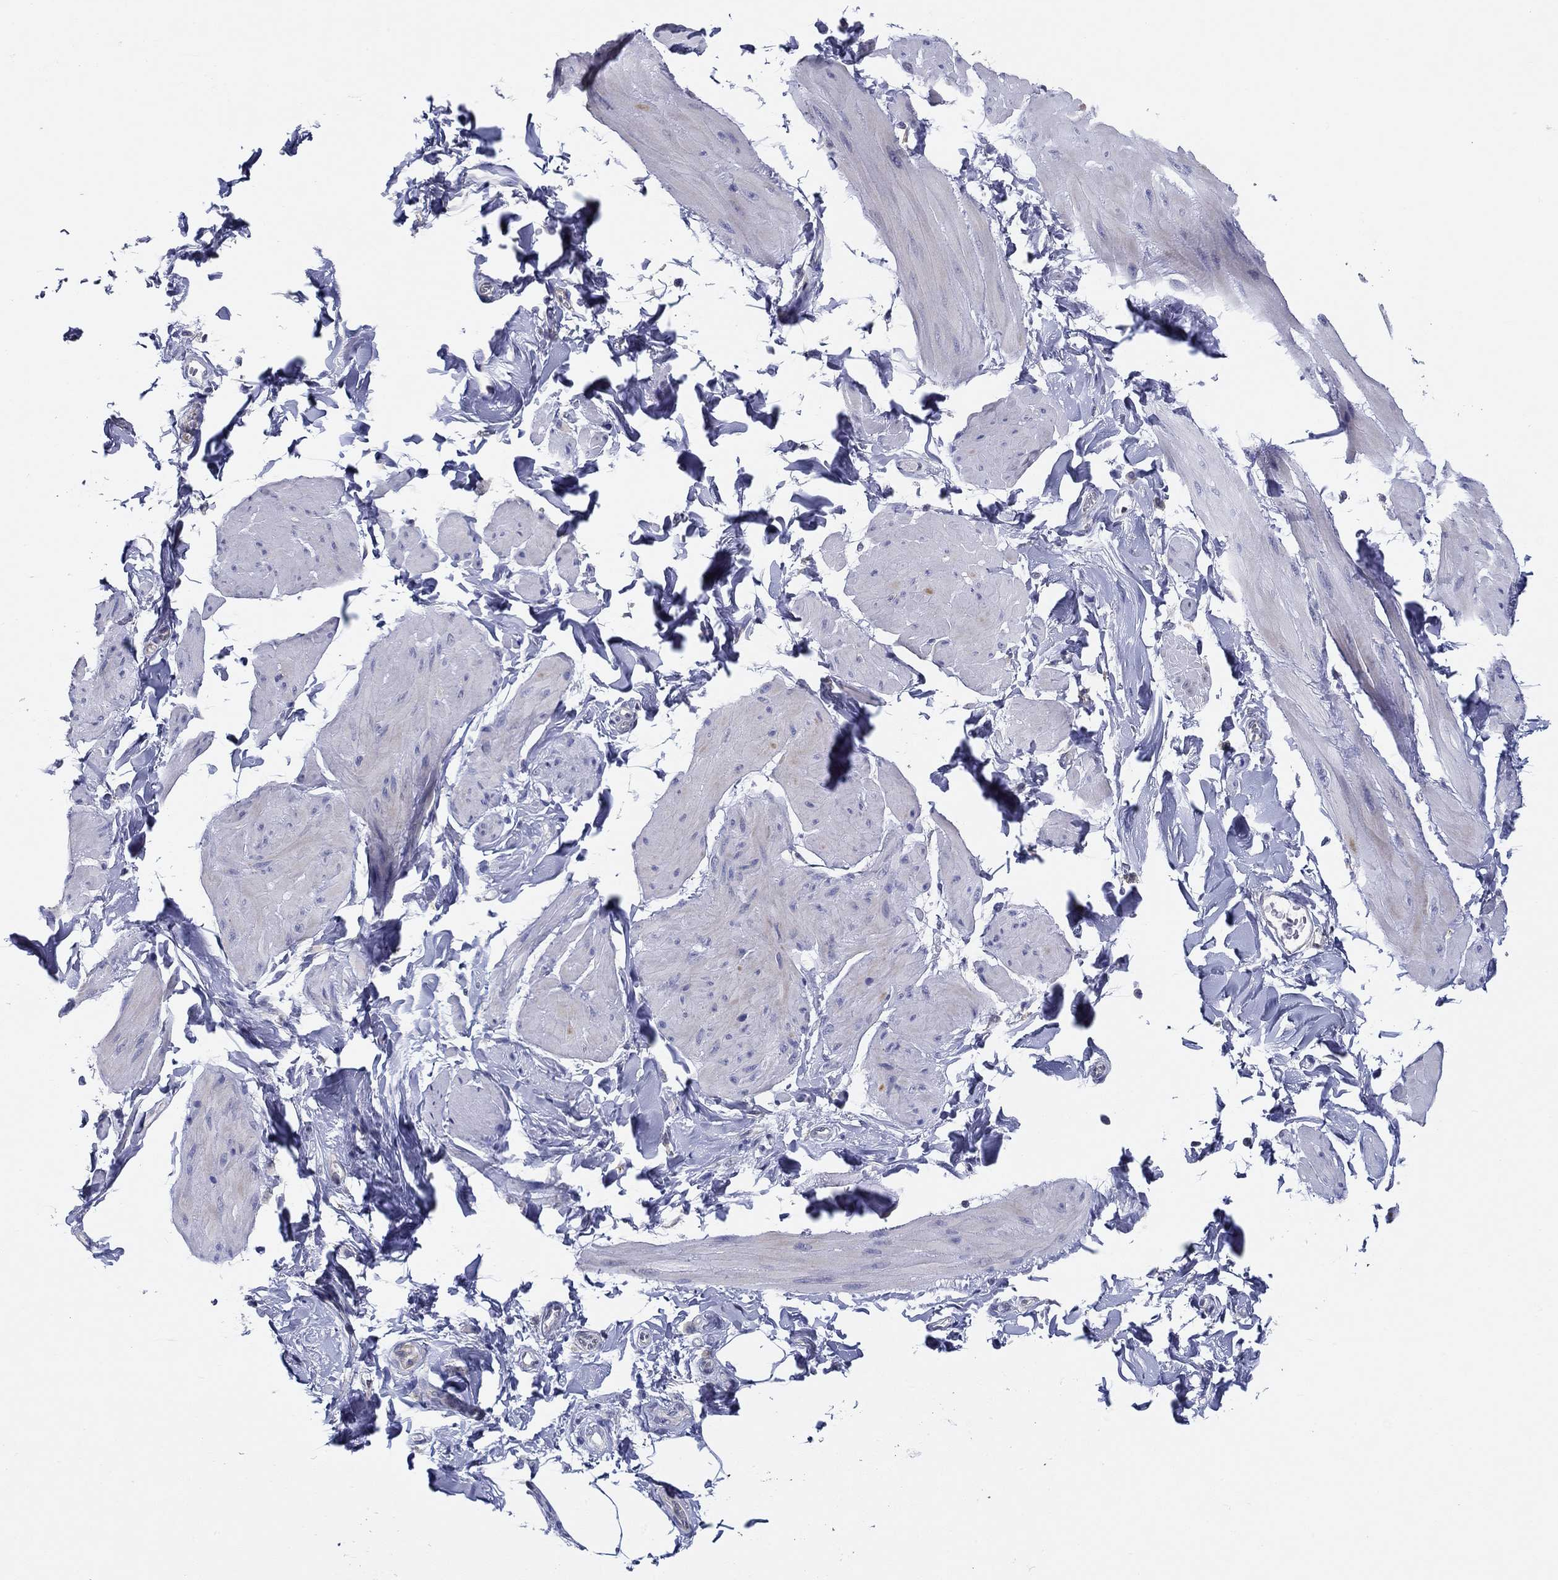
{"staining": {"intensity": "negative", "quantity": "none", "location": "none"}, "tissue": "smooth muscle", "cell_type": "Smooth muscle cells", "image_type": "normal", "snomed": [{"axis": "morphology", "description": "Normal tissue, NOS"}, {"axis": "topography", "description": "Adipose tissue"}, {"axis": "topography", "description": "Smooth muscle"}, {"axis": "topography", "description": "Peripheral nerve tissue"}], "caption": "The IHC photomicrograph has no significant staining in smooth muscle cells of smooth muscle. (IHC, brightfield microscopy, high magnification).", "gene": "ERMP1", "patient": {"sex": "male", "age": 83}}